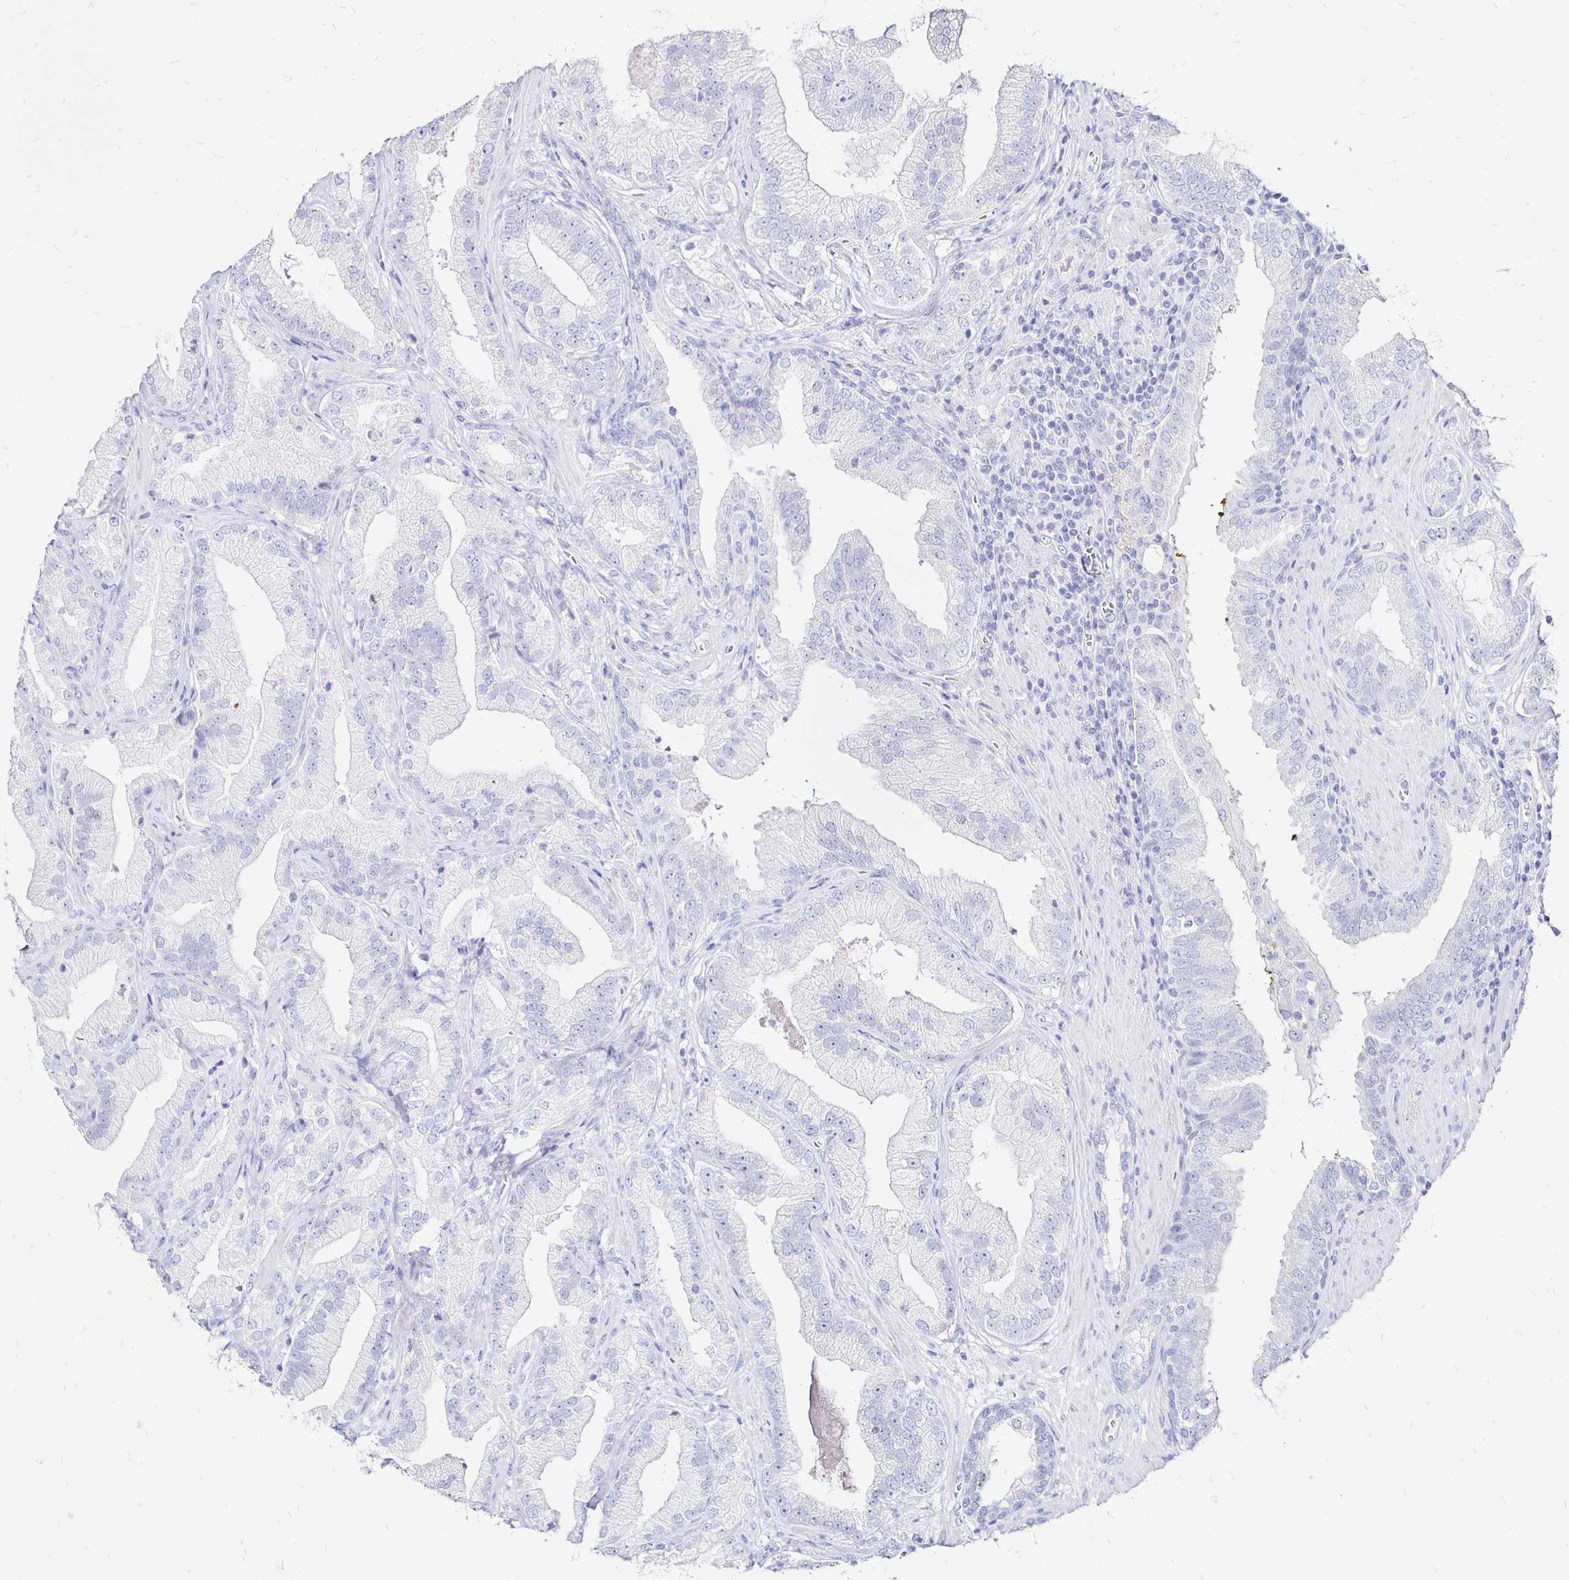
{"staining": {"intensity": "negative", "quantity": "none", "location": "none"}, "tissue": "prostate cancer", "cell_type": "Tumor cells", "image_type": "cancer", "snomed": [{"axis": "morphology", "description": "Adenocarcinoma, Low grade"}, {"axis": "topography", "description": "Prostate"}], "caption": "This is an immunohistochemistry image of prostate low-grade adenocarcinoma. There is no expression in tumor cells.", "gene": "IRGC", "patient": {"sex": "male", "age": 62}}